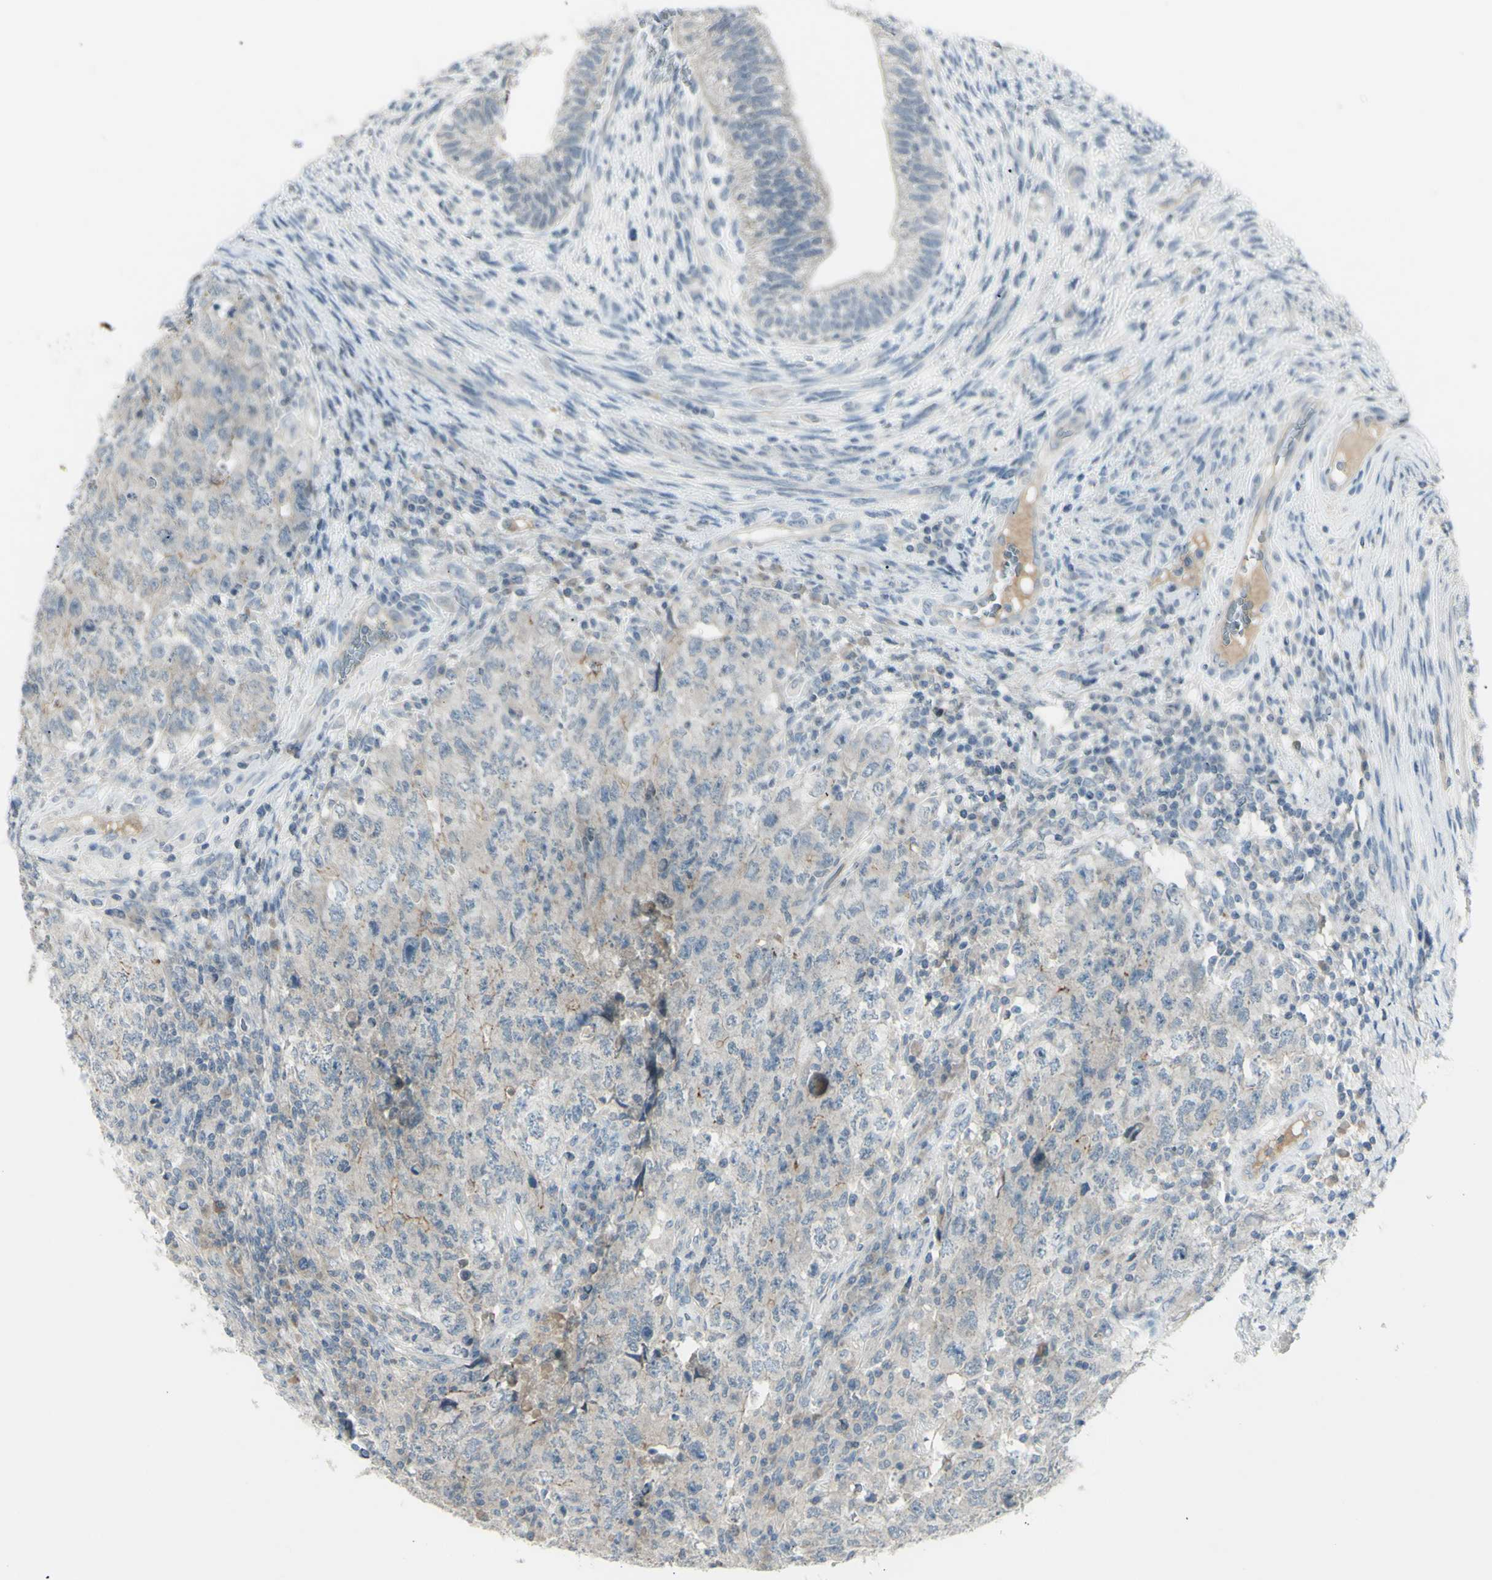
{"staining": {"intensity": "negative", "quantity": "none", "location": "none"}, "tissue": "testis cancer", "cell_type": "Tumor cells", "image_type": "cancer", "snomed": [{"axis": "morphology", "description": "Carcinoma, Embryonal, NOS"}, {"axis": "topography", "description": "Testis"}], "caption": "Immunohistochemical staining of testis embryonal carcinoma reveals no significant staining in tumor cells.", "gene": "SH3GL2", "patient": {"sex": "male", "age": 26}}